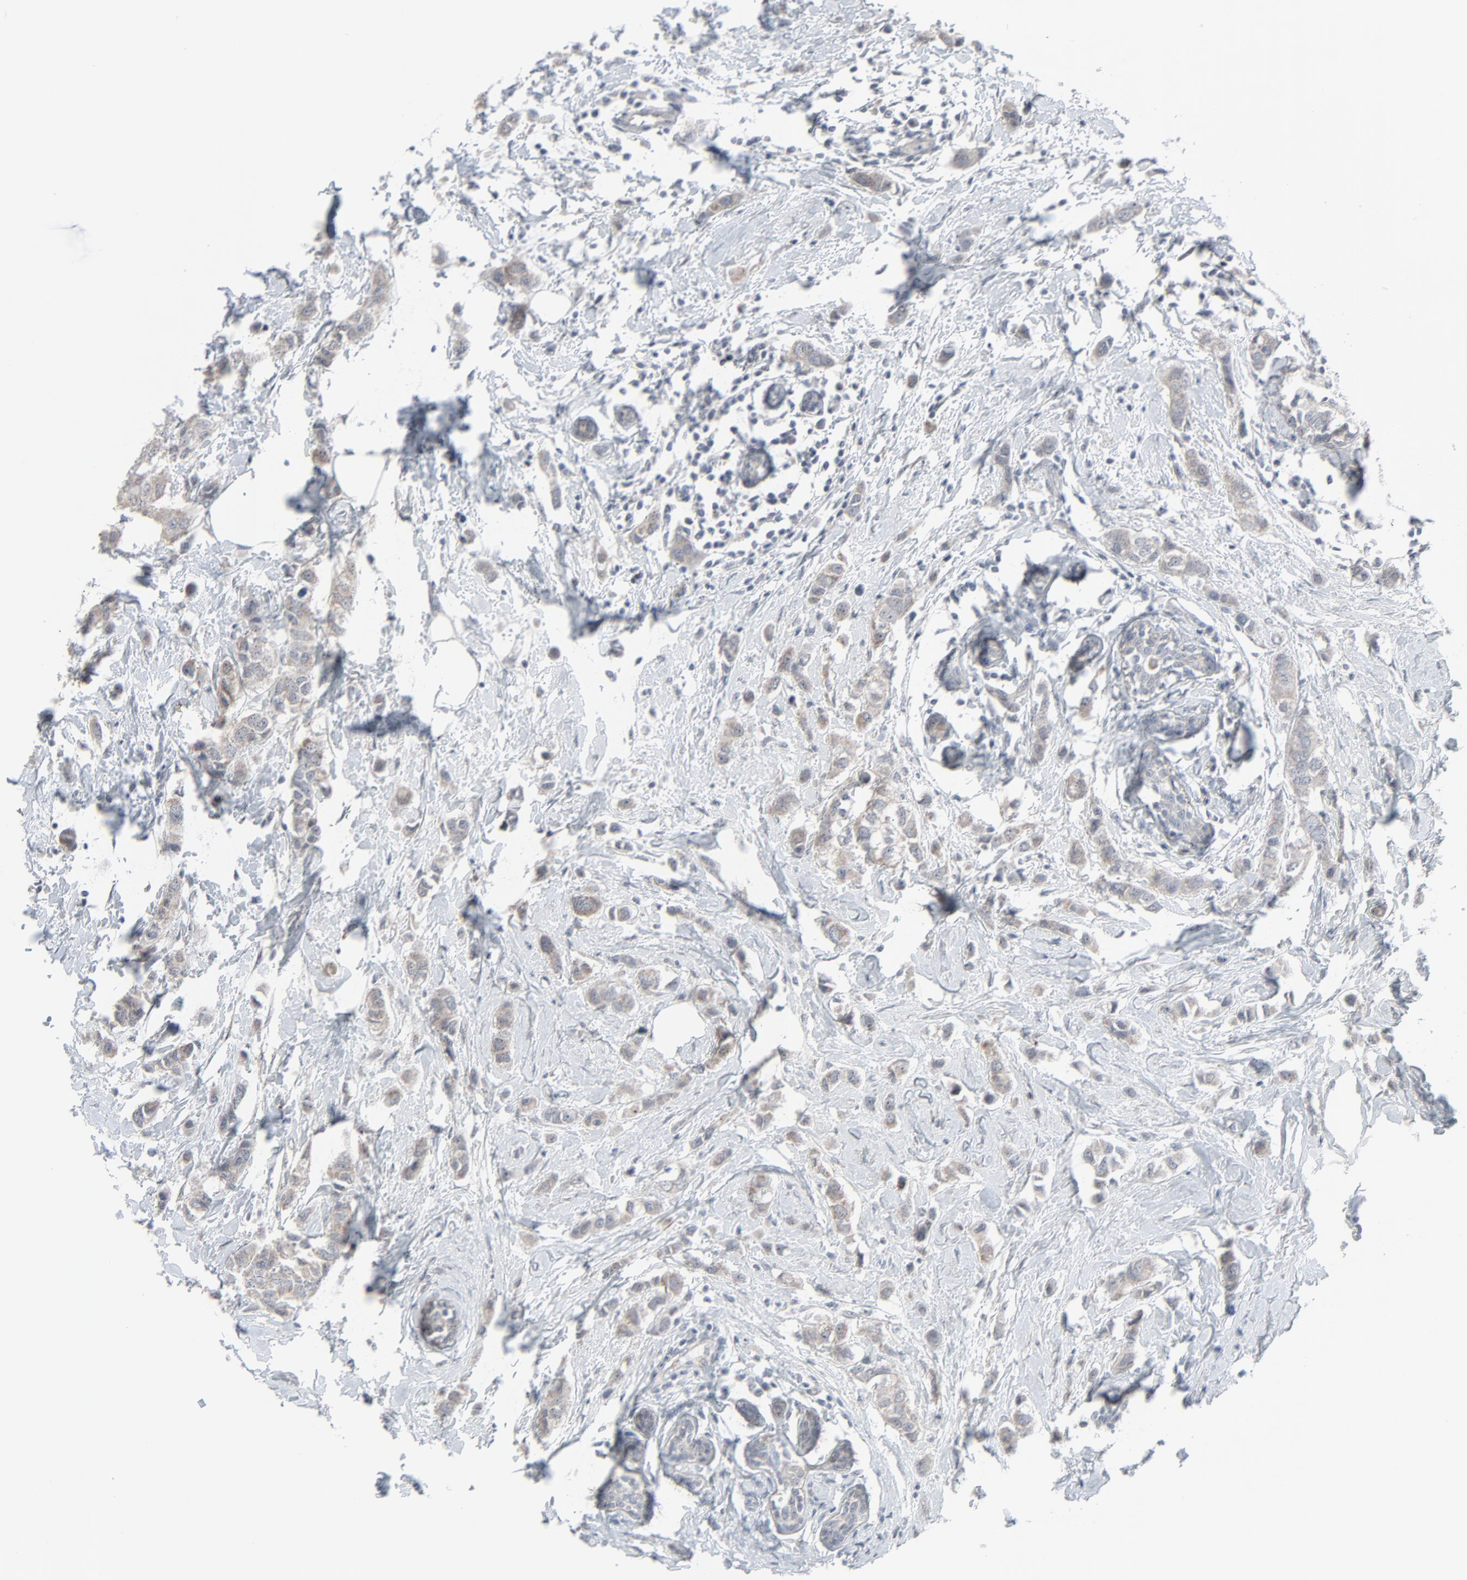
{"staining": {"intensity": "weak", "quantity": ">75%", "location": "cytoplasmic/membranous"}, "tissue": "breast cancer", "cell_type": "Tumor cells", "image_type": "cancer", "snomed": [{"axis": "morphology", "description": "Normal tissue, NOS"}, {"axis": "morphology", "description": "Duct carcinoma"}, {"axis": "topography", "description": "Breast"}], "caption": "A brown stain shows weak cytoplasmic/membranous positivity of a protein in breast cancer tumor cells. The protein is shown in brown color, while the nuclei are stained blue.", "gene": "NEUROD1", "patient": {"sex": "female", "age": 50}}